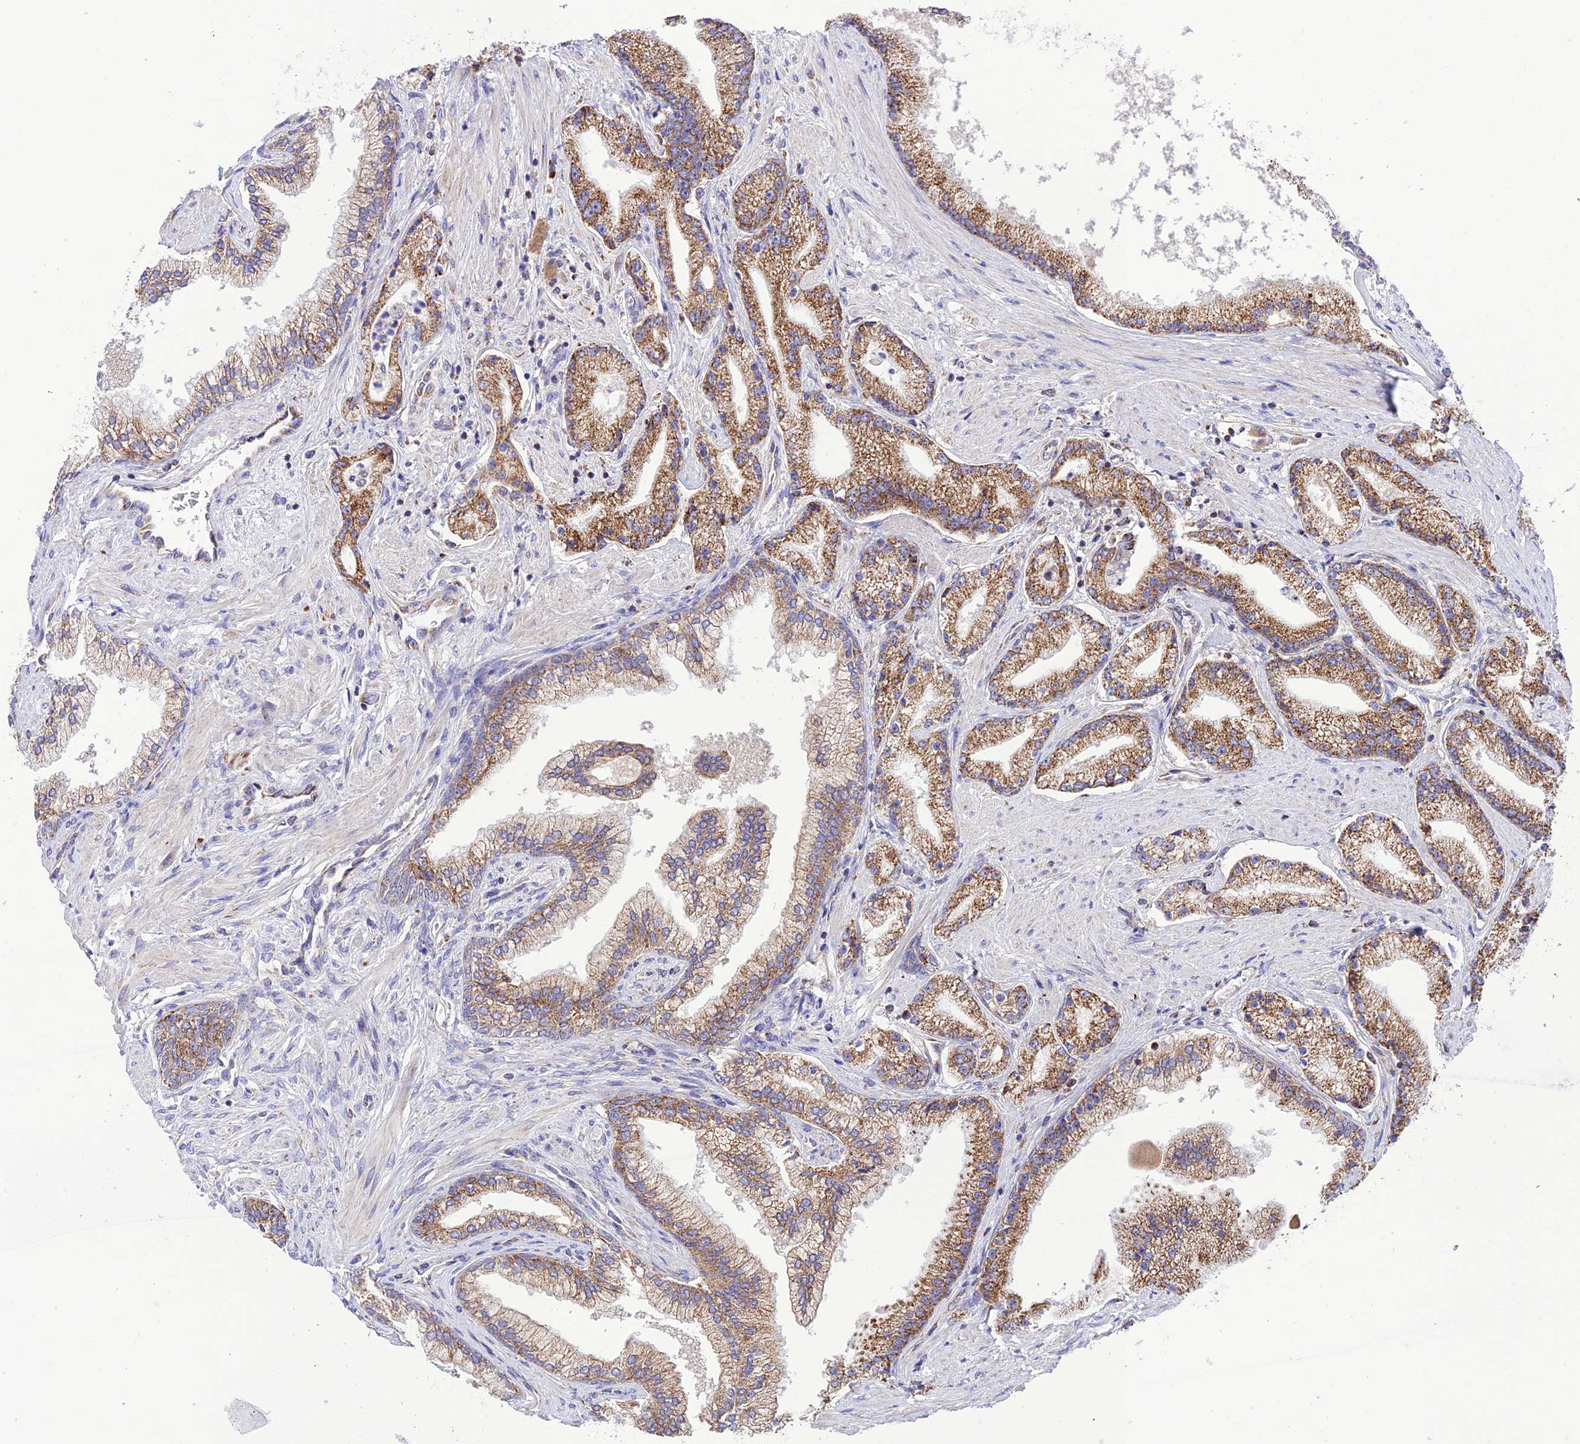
{"staining": {"intensity": "moderate", "quantity": ">75%", "location": "cytoplasmic/membranous"}, "tissue": "prostate cancer", "cell_type": "Tumor cells", "image_type": "cancer", "snomed": [{"axis": "morphology", "description": "Adenocarcinoma, High grade"}, {"axis": "topography", "description": "Prostate"}], "caption": "Human high-grade adenocarcinoma (prostate) stained with a protein marker displays moderate staining in tumor cells.", "gene": "UAP1L1", "patient": {"sex": "male", "age": 67}}